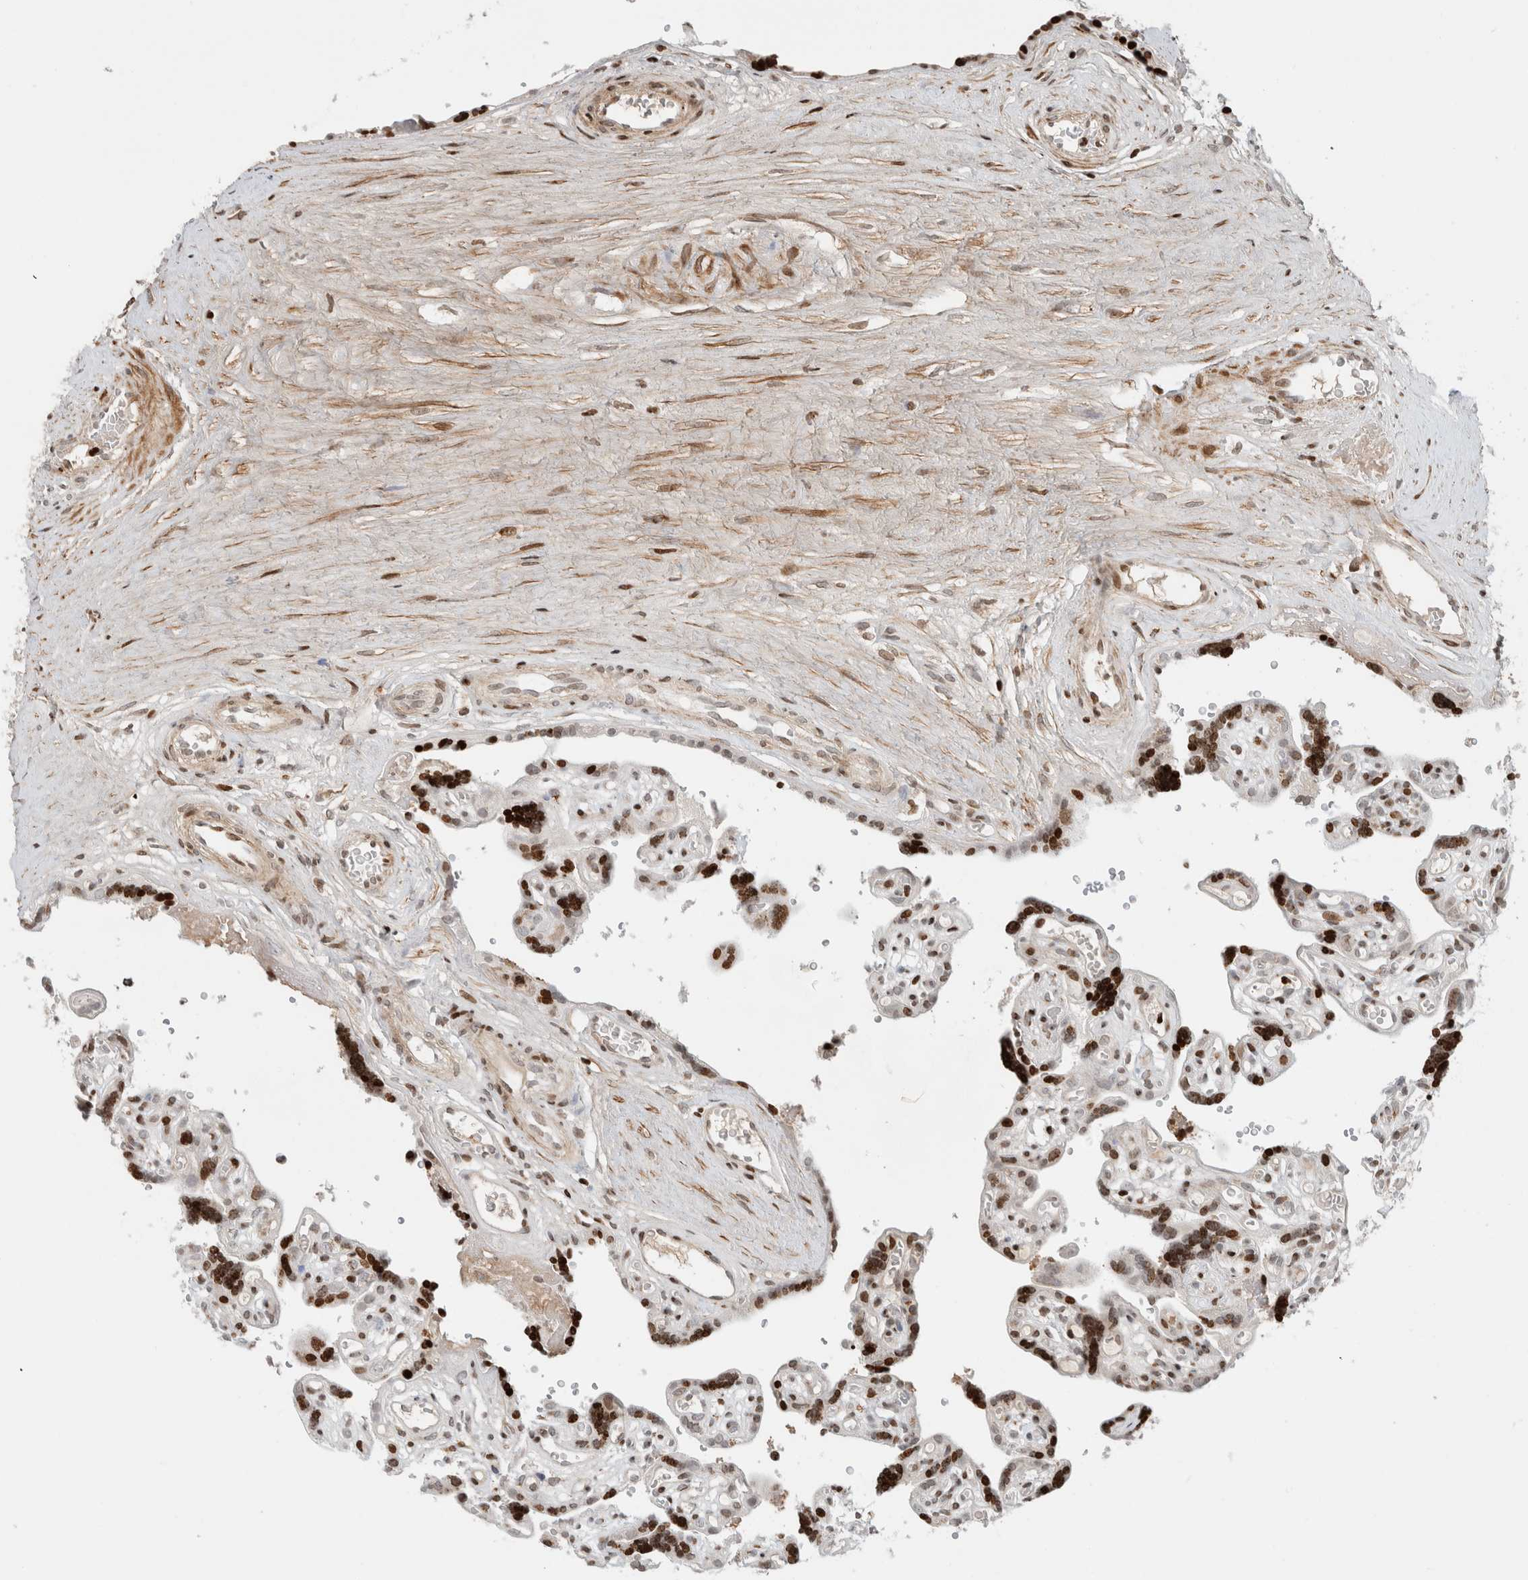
{"staining": {"intensity": "moderate", "quantity": ">75%", "location": "cytoplasmic/membranous"}, "tissue": "placenta", "cell_type": "Decidual cells", "image_type": "normal", "snomed": [{"axis": "morphology", "description": "Normal tissue, NOS"}, {"axis": "topography", "description": "Placenta"}], "caption": "Immunohistochemical staining of benign human placenta exhibits medium levels of moderate cytoplasmic/membranous expression in about >75% of decidual cells. (Stains: DAB (3,3'-diaminobenzidine) in brown, nuclei in blue, Microscopy: brightfield microscopy at high magnification).", "gene": "GINS4", "patient": {"sex": "female", "age": 30}}